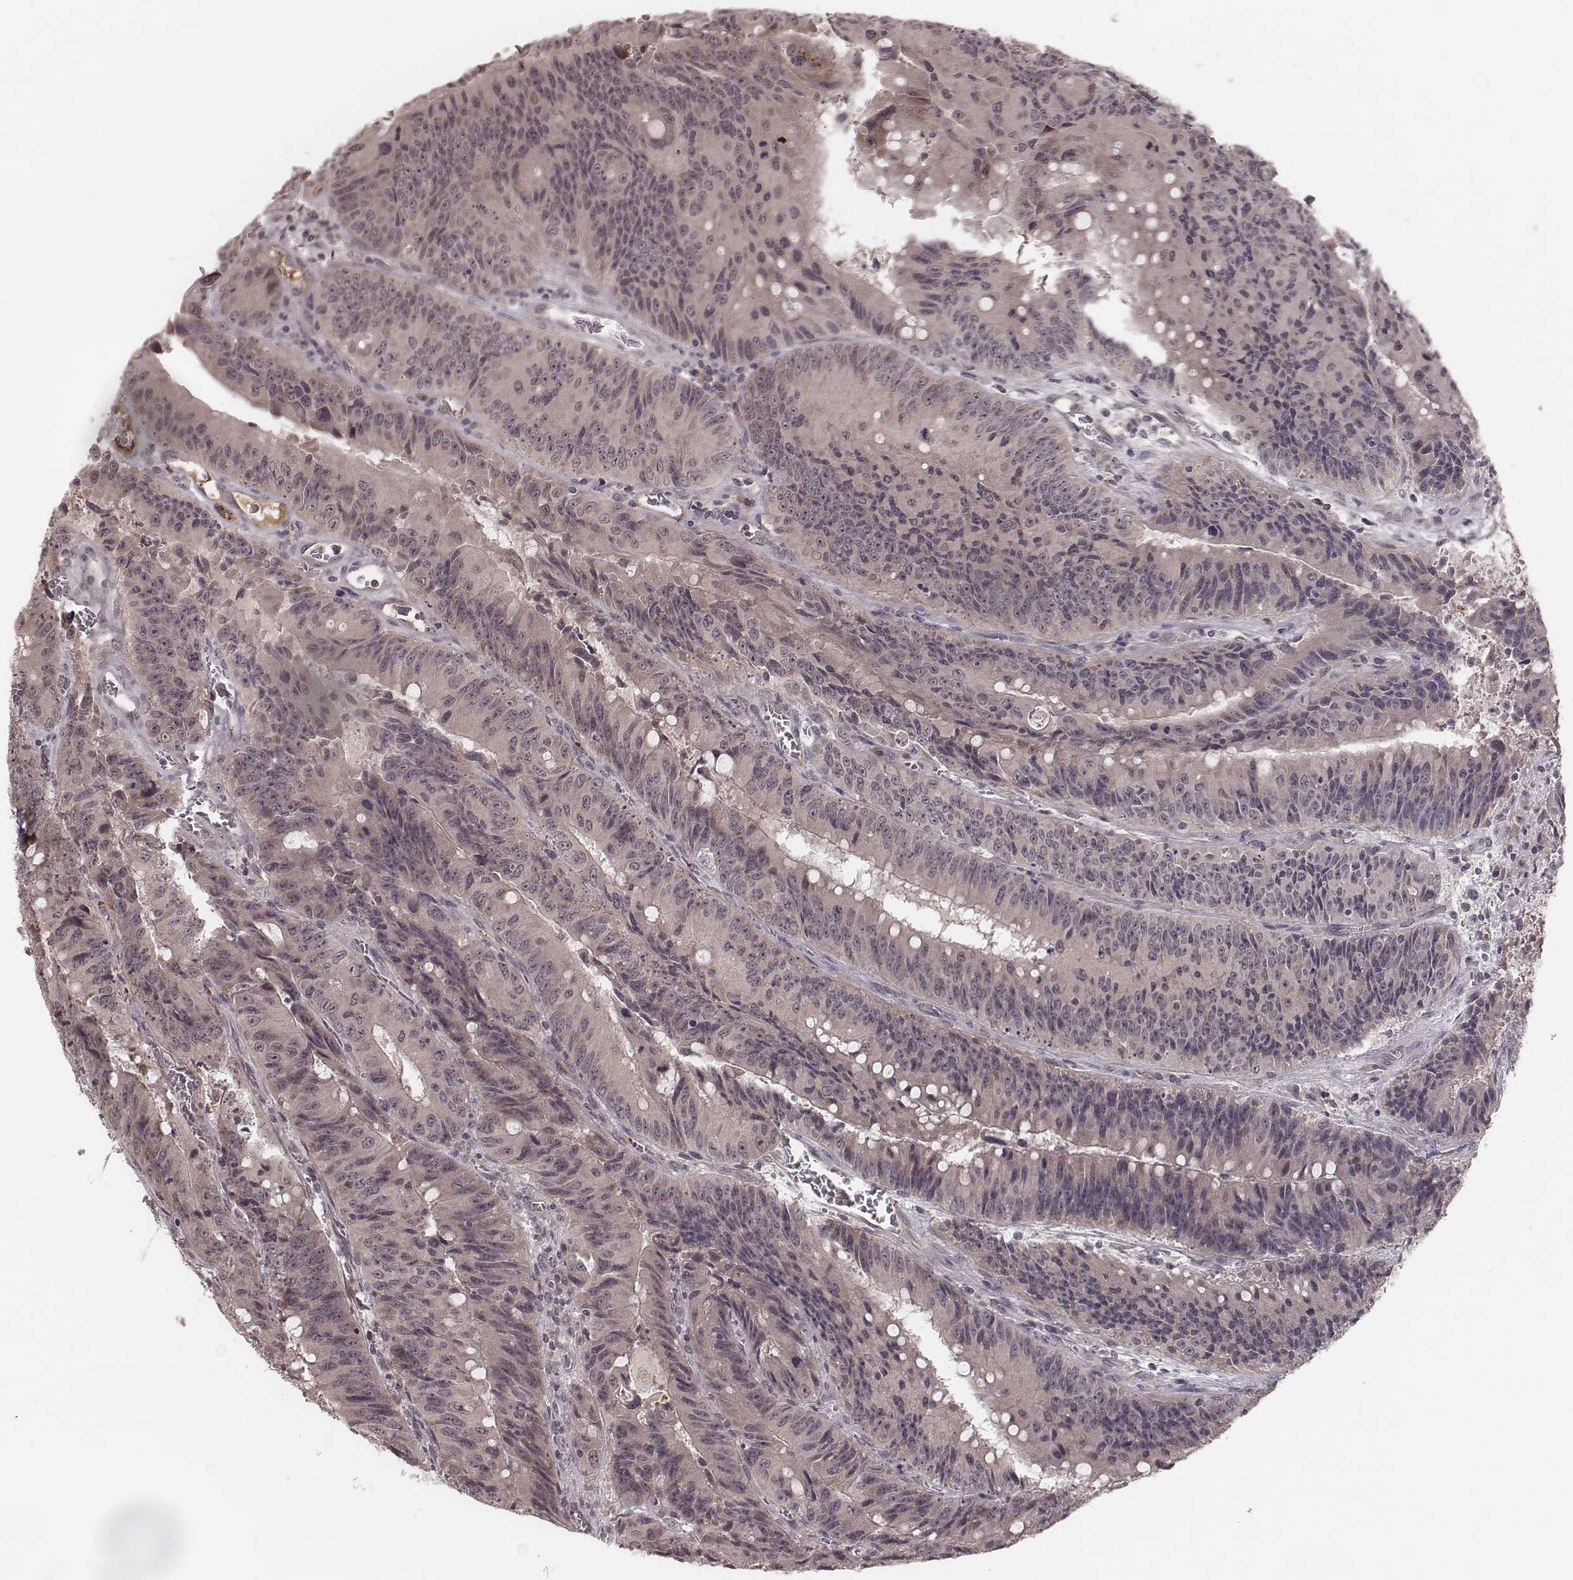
{"staining": {"intensity": "negative", "quantity": "none", "location": "none"}, "tissue": "colorectal cancer", "cell_type": "Tumor cells", "image_type": "cancer", "snomed": [{"axis": "morphology", "description": "Adenocarcinoma, NOS"}, {"axis": "topography", "description": "Rectum"}], "caption": "Immunohistochemistry micrograph of neoplastic tissue: adenocarcinoma (colorectal) stained with DAB displays no significant protein expression in tumor cells.", "gene": "IL5", "patient": {"sex": "female", "age": 72}}